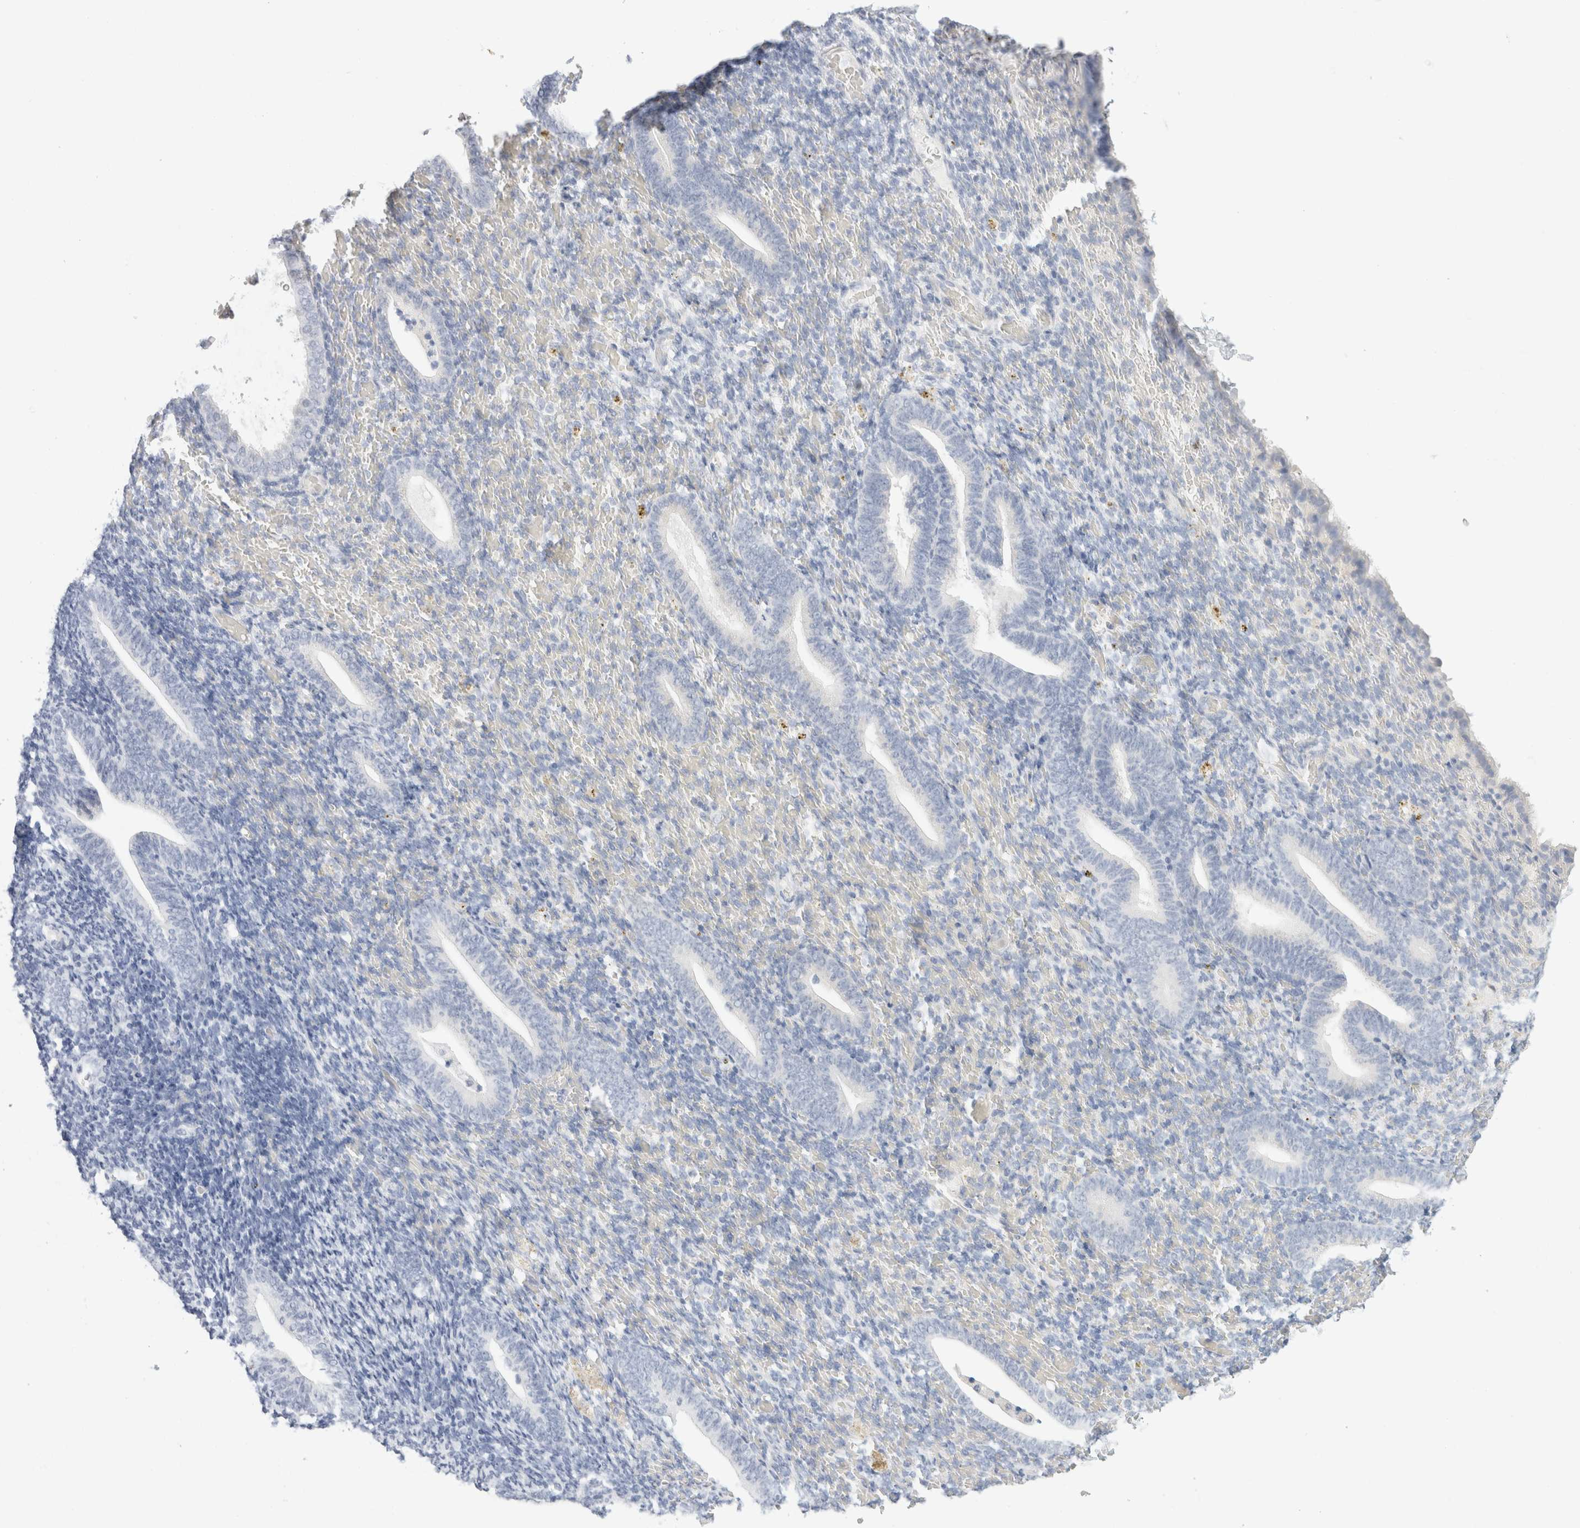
{"staining": {"intensity": "negative", "quantity": "none", "location": "none"}, "tissue": "endometrium", "cell_type": "Cells in endometrial stroma", "image_type": "normal", "snomed": [{"axis": "morphology", "description": "Normal tissue, NOS"}, {"axis": "topography", "description": "Endometrium"}], "caption": "Immunohistochemistry photomicrograph of unremarkable endometrium: human endometrium stained with DAB (3,3'-diaminobenzidine) shows no significant protein positivity in cells in endometrial stroma.", "gene": "RTN4", "patient": {"sex": "female", "age": 51}}